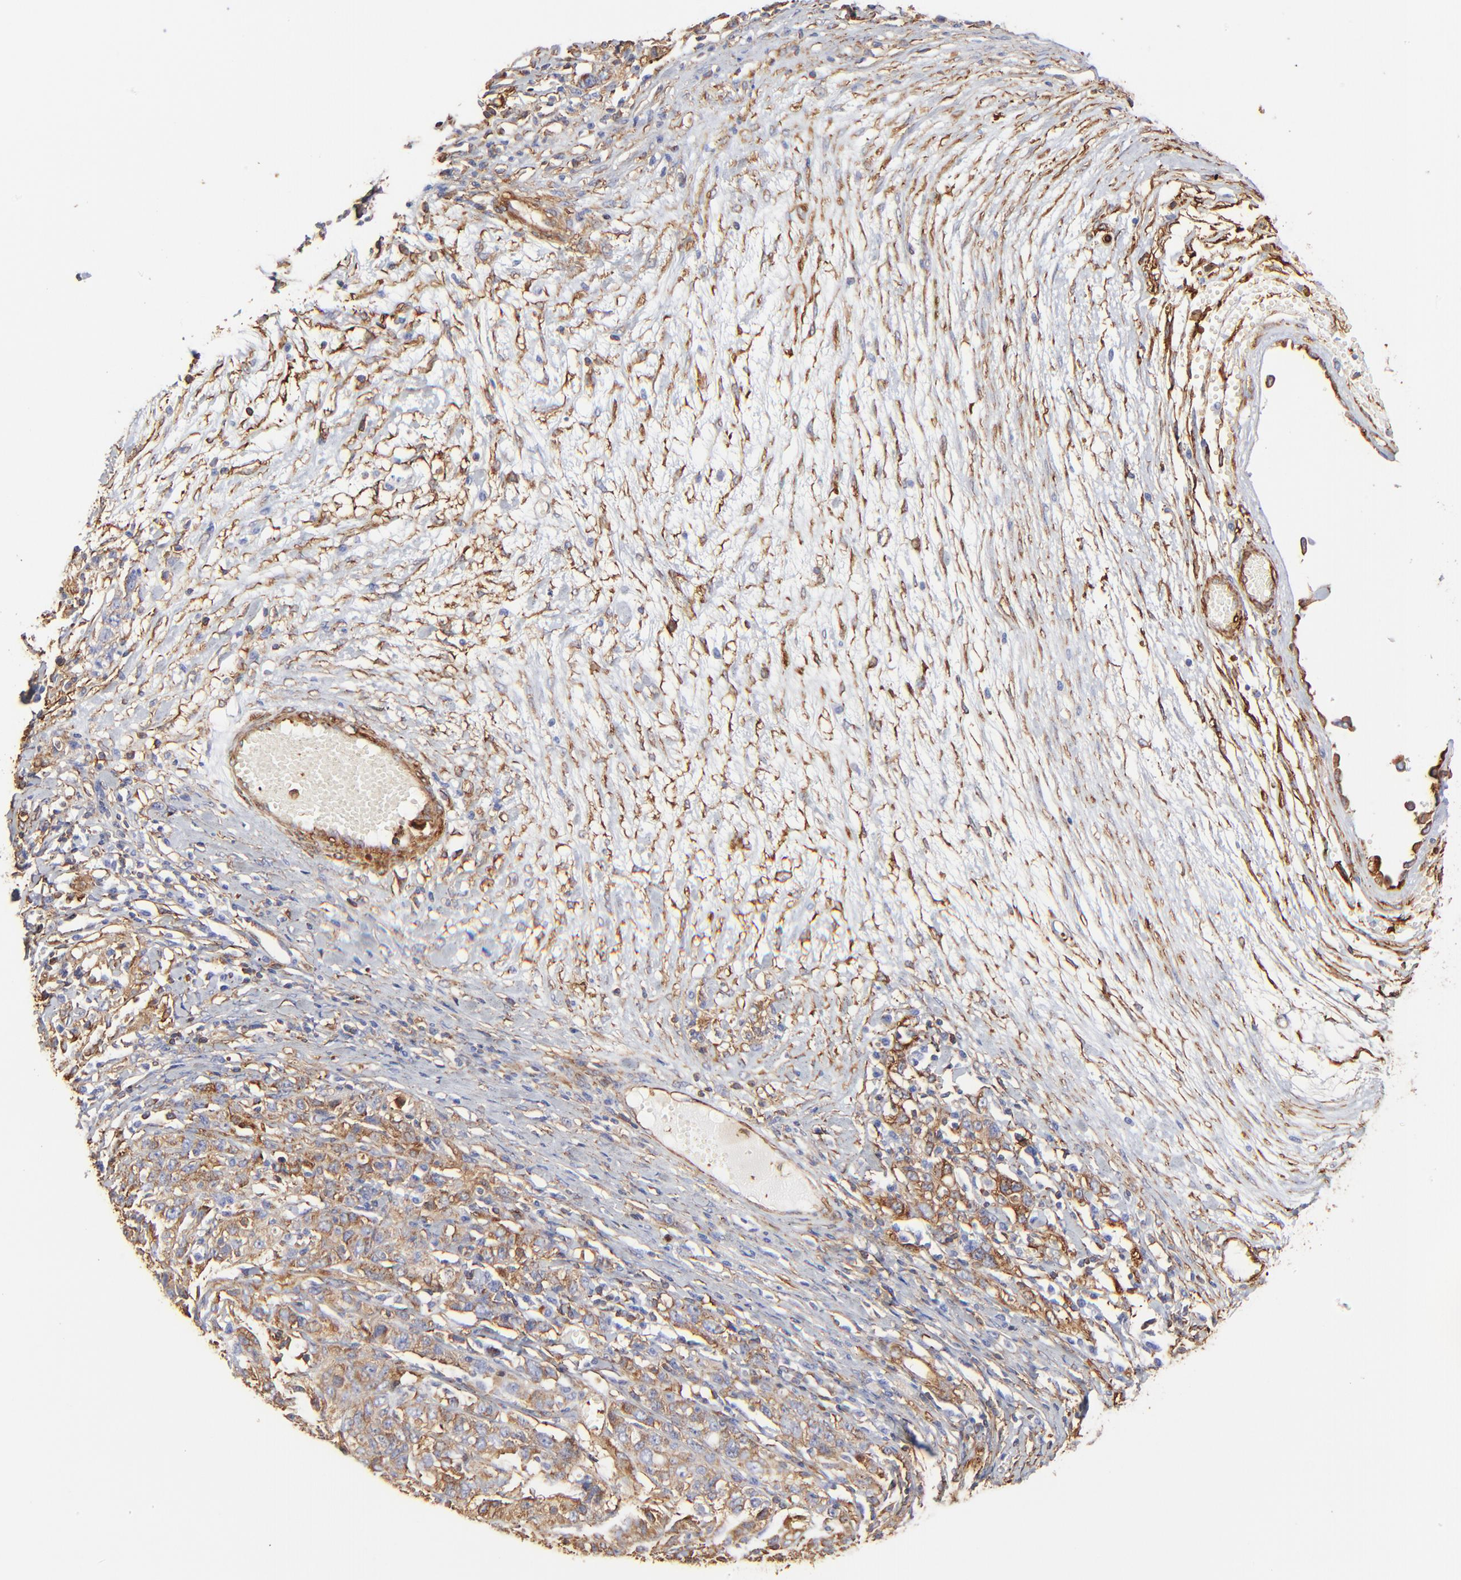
{"staining": {"intensity": "strong", "quantity": ">75%", "location": "cytoplasmic/membranous"}, "tissue": "ovarian cancer", "cell_type": "Tumor cells", "image_type": "cancer", "snomed": [{"axis": "morphology", "description": "Cystadenocarcinoma, serous, NOS"}, {"axis": "topography", "description": "Ovary"}], "caption": "Brown immunohistochemical staining in human ovarian serous cystadenocarcinoma demonstrates strong cytoplasmic/membranous expression in about >75% of tumor cells.", "gene": "FLNA", "patient": {"sex": "female", "age": 71}}